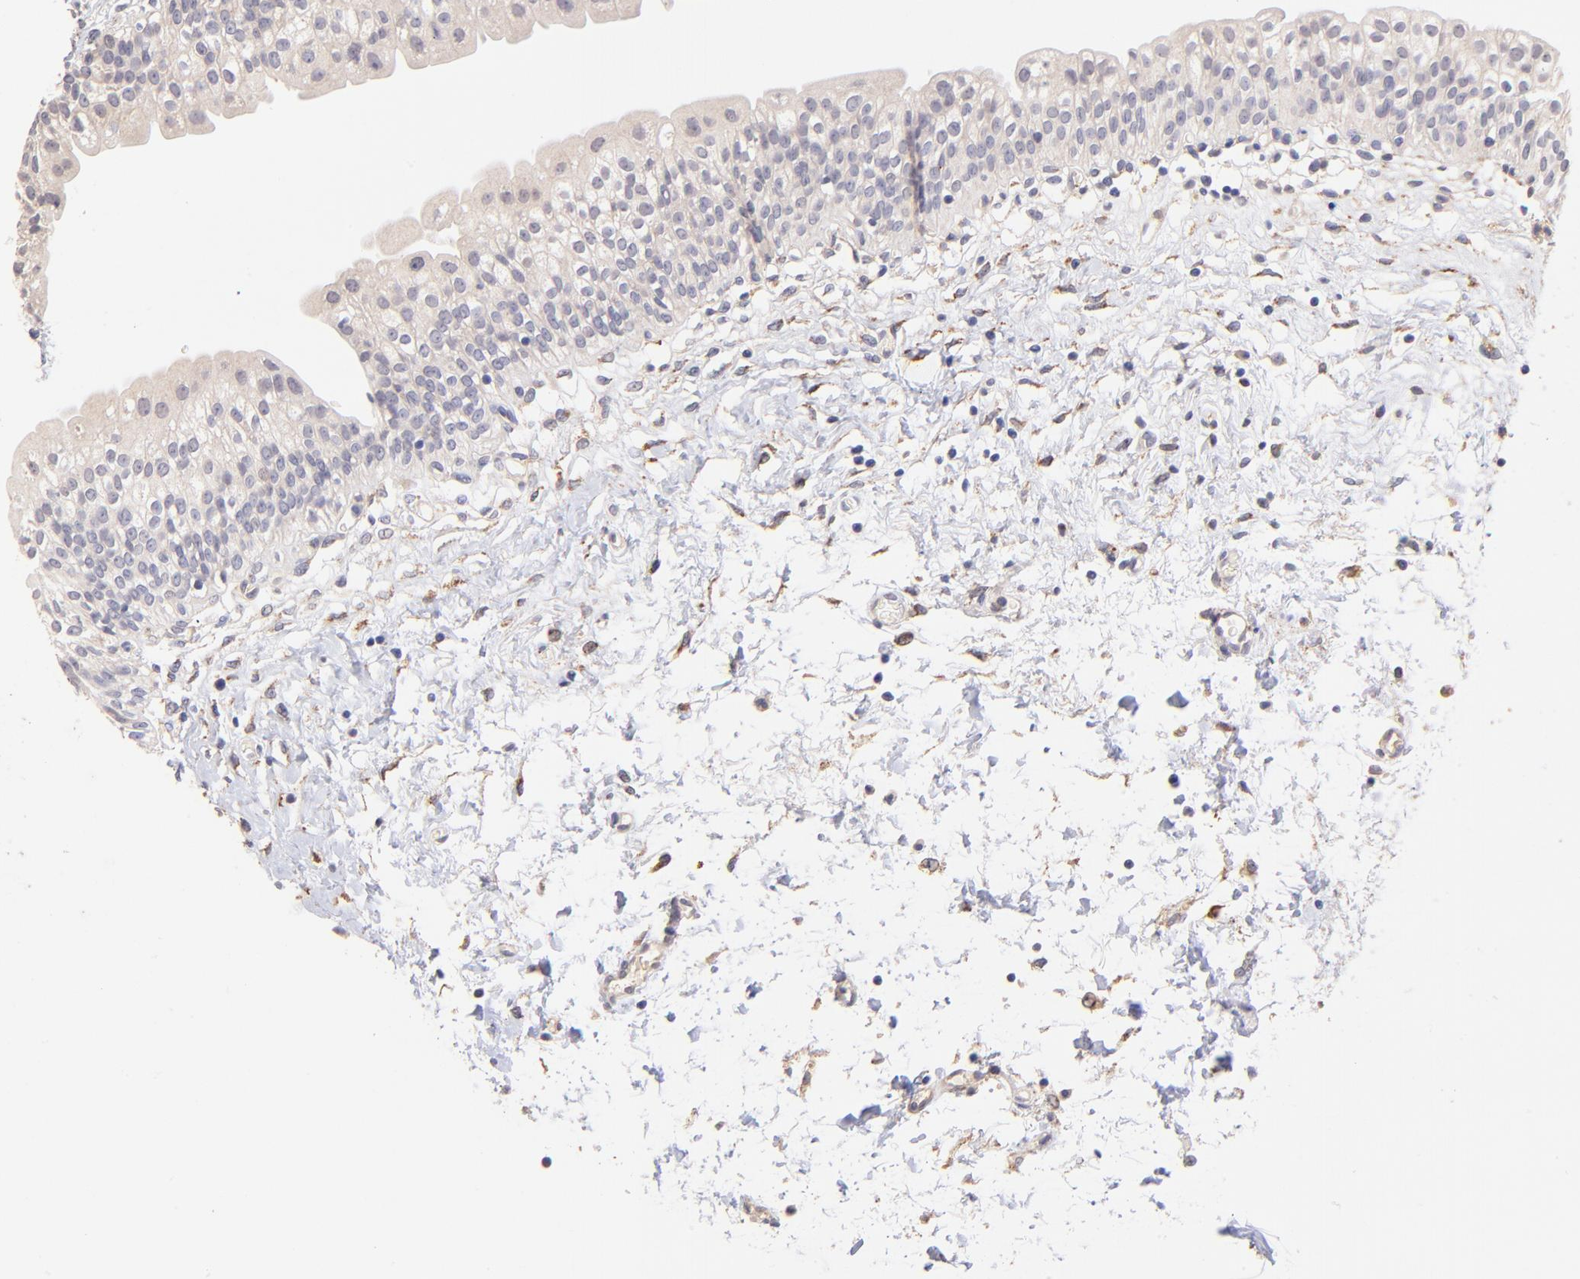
{"staining": {"intensity": "weak", "quantity": "<25%", "location": "cytoplasmic/membranous"}, "tissue": "urinary bladder", "cell_type": "Urothelial cells", "image_type": "normal", "snomed": [{"axis": "morphology", "description": "Normal tissue, NOS"}, {"axis": "topography", "description": "Urinary bladder"}], "caption": "Immunohistochemistry (IHC) photomicrograph of unremarkable human urinary bladder stained for a protein (brown), which exhibits no expression in urothelial cells.", "gene": "SPARC", "patient": {"sex": "female", "age": 80}}